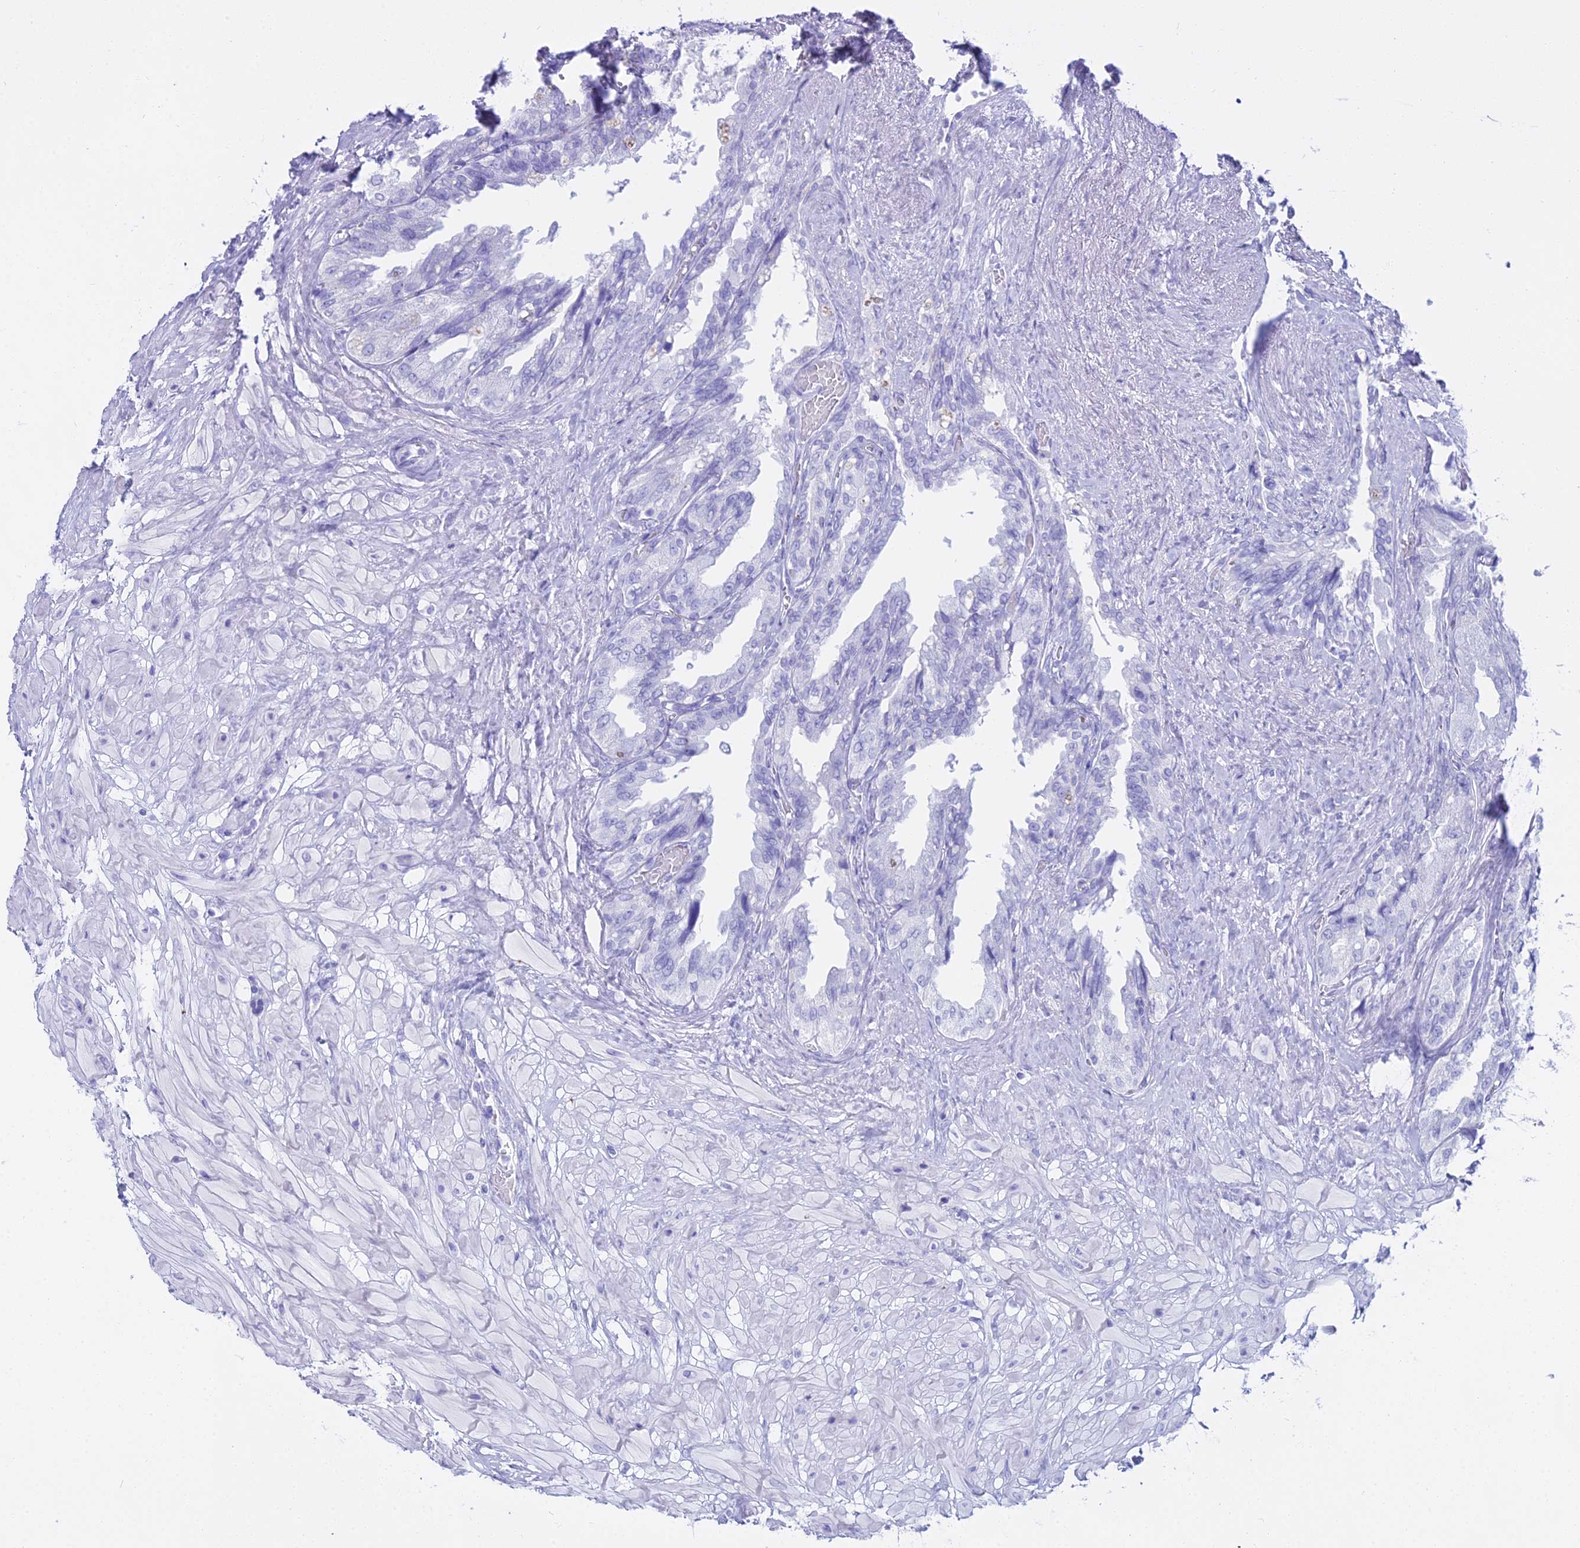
{"staining": {"intensity": "negative", "quantity": "none", "location": "none"}, "tissue": "seminal vesicle", "cell_type": "Glandular cells", "image_type": "normal", "snomed": [{"axis": "morphology", "description": "Normal tissue, NOS"}, {"axis": "topography", "description": "Seminal veicle"}, {"axis": "topography", "description": "Peripheral nerve tissue"}], "caption": "Micrograph shows no protein staining in glandular cells of normal seminal vesicle. (Stains: DAB IHC with hematoxylin counter stain, Microscopy: brightfield microscopy at high magnification).", "gene": "CGB1", "patient": {"sex": "male", "age": 60}}